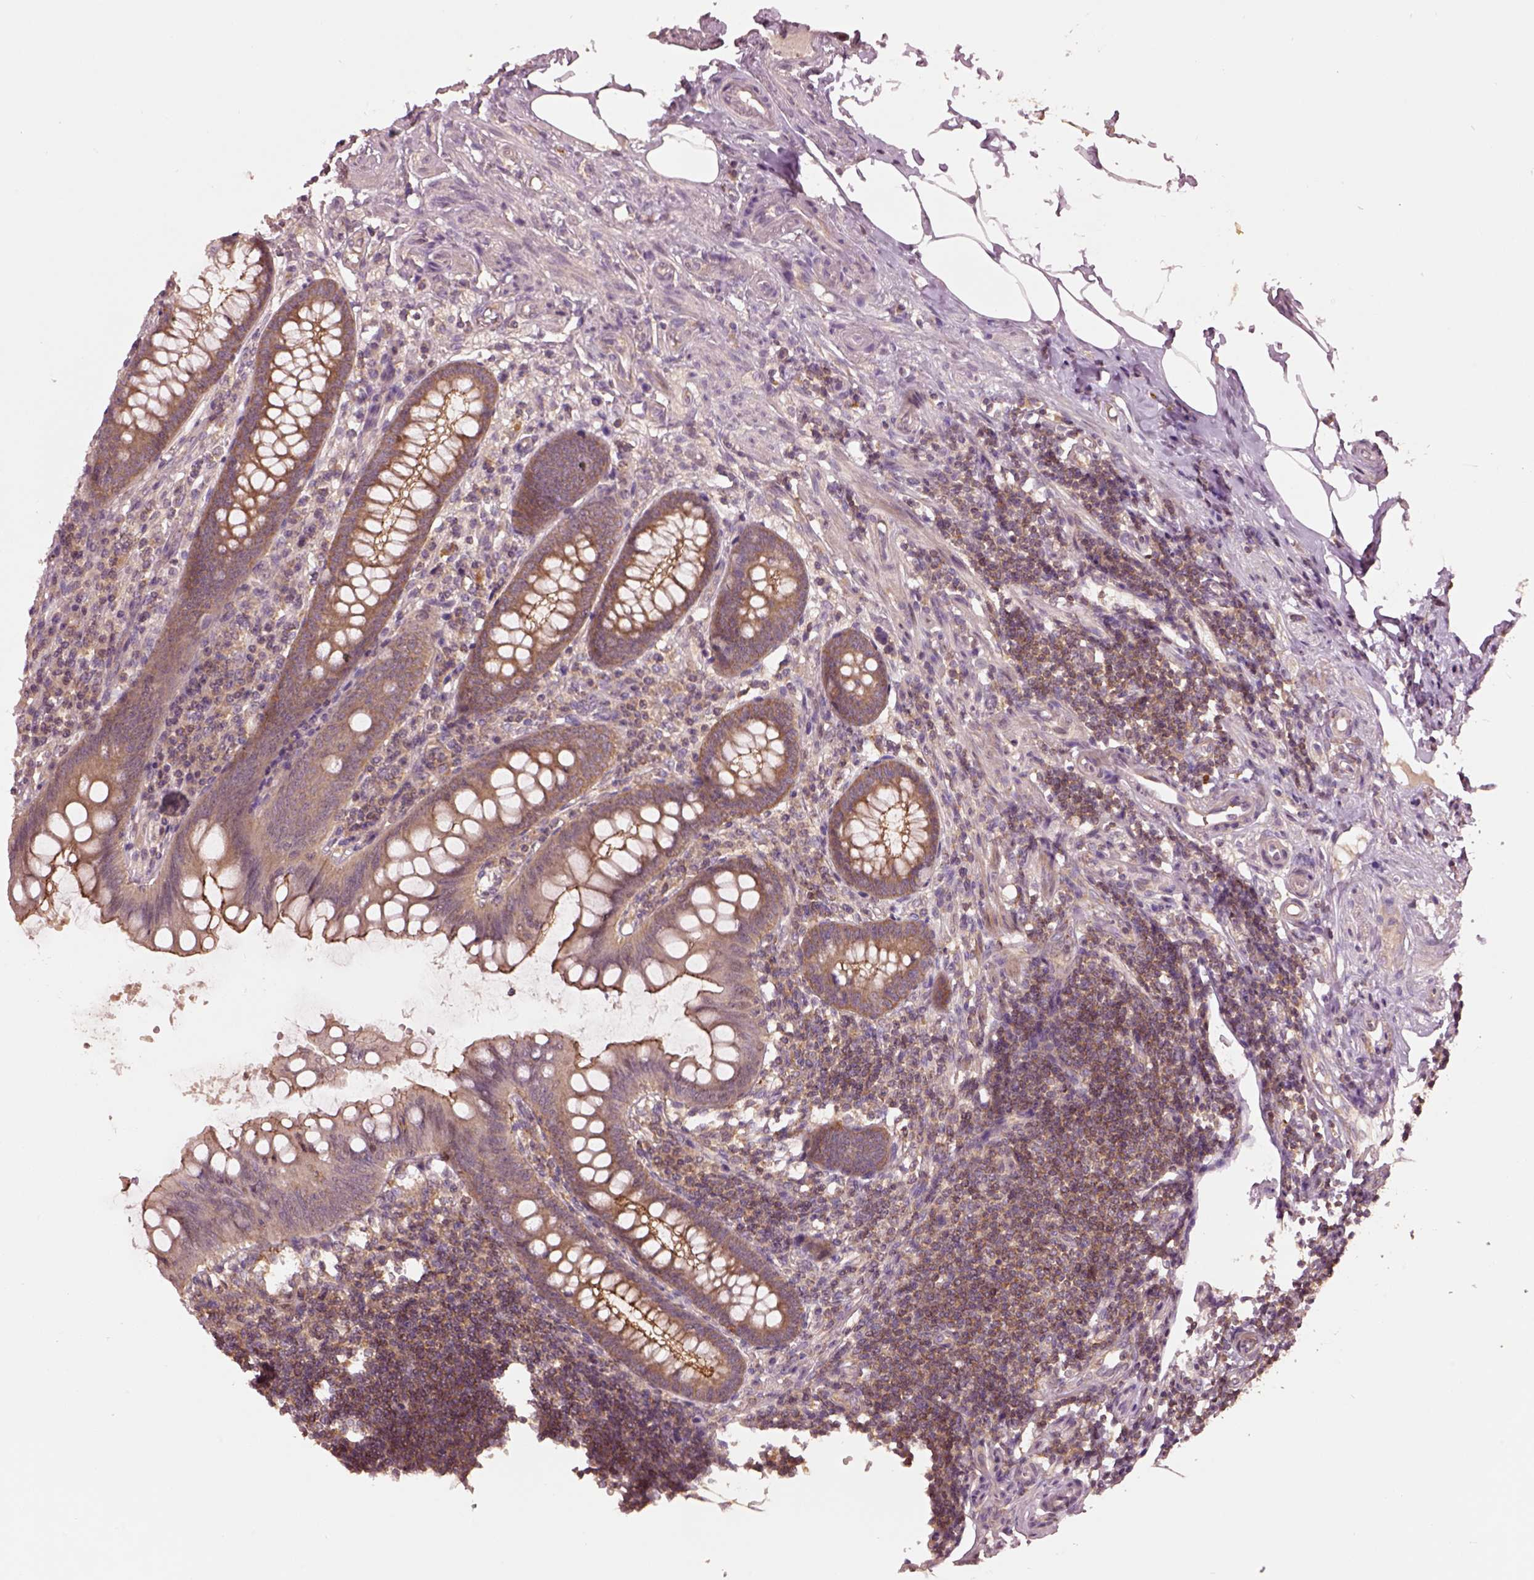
{"staining": {"intensity": "moderate", "quantity": ">75%", "location": "cytoplasmic/membranous"}, "tissue": "appendix", "cell_type": "Glandular cells", "image_type": "normal", "snomed": [{"axis": "morphology", "description": "Normal tissue, NOS"}, {"axis": "topography", "description": "Appendix"}], "caption": "Immunohistochemical staining of benign appendix displays >75% levels of moderate cytoplasmic/membranous protein positivity in about >75% of glandular cells. The staining was performed using DAB to visualize the protein expression in brown, while the nuclei were stained in blue with hematoxylin (Magnification: 20x).", "gene": "MTHFS", "patient": {"sex": "female", "age": 57}}